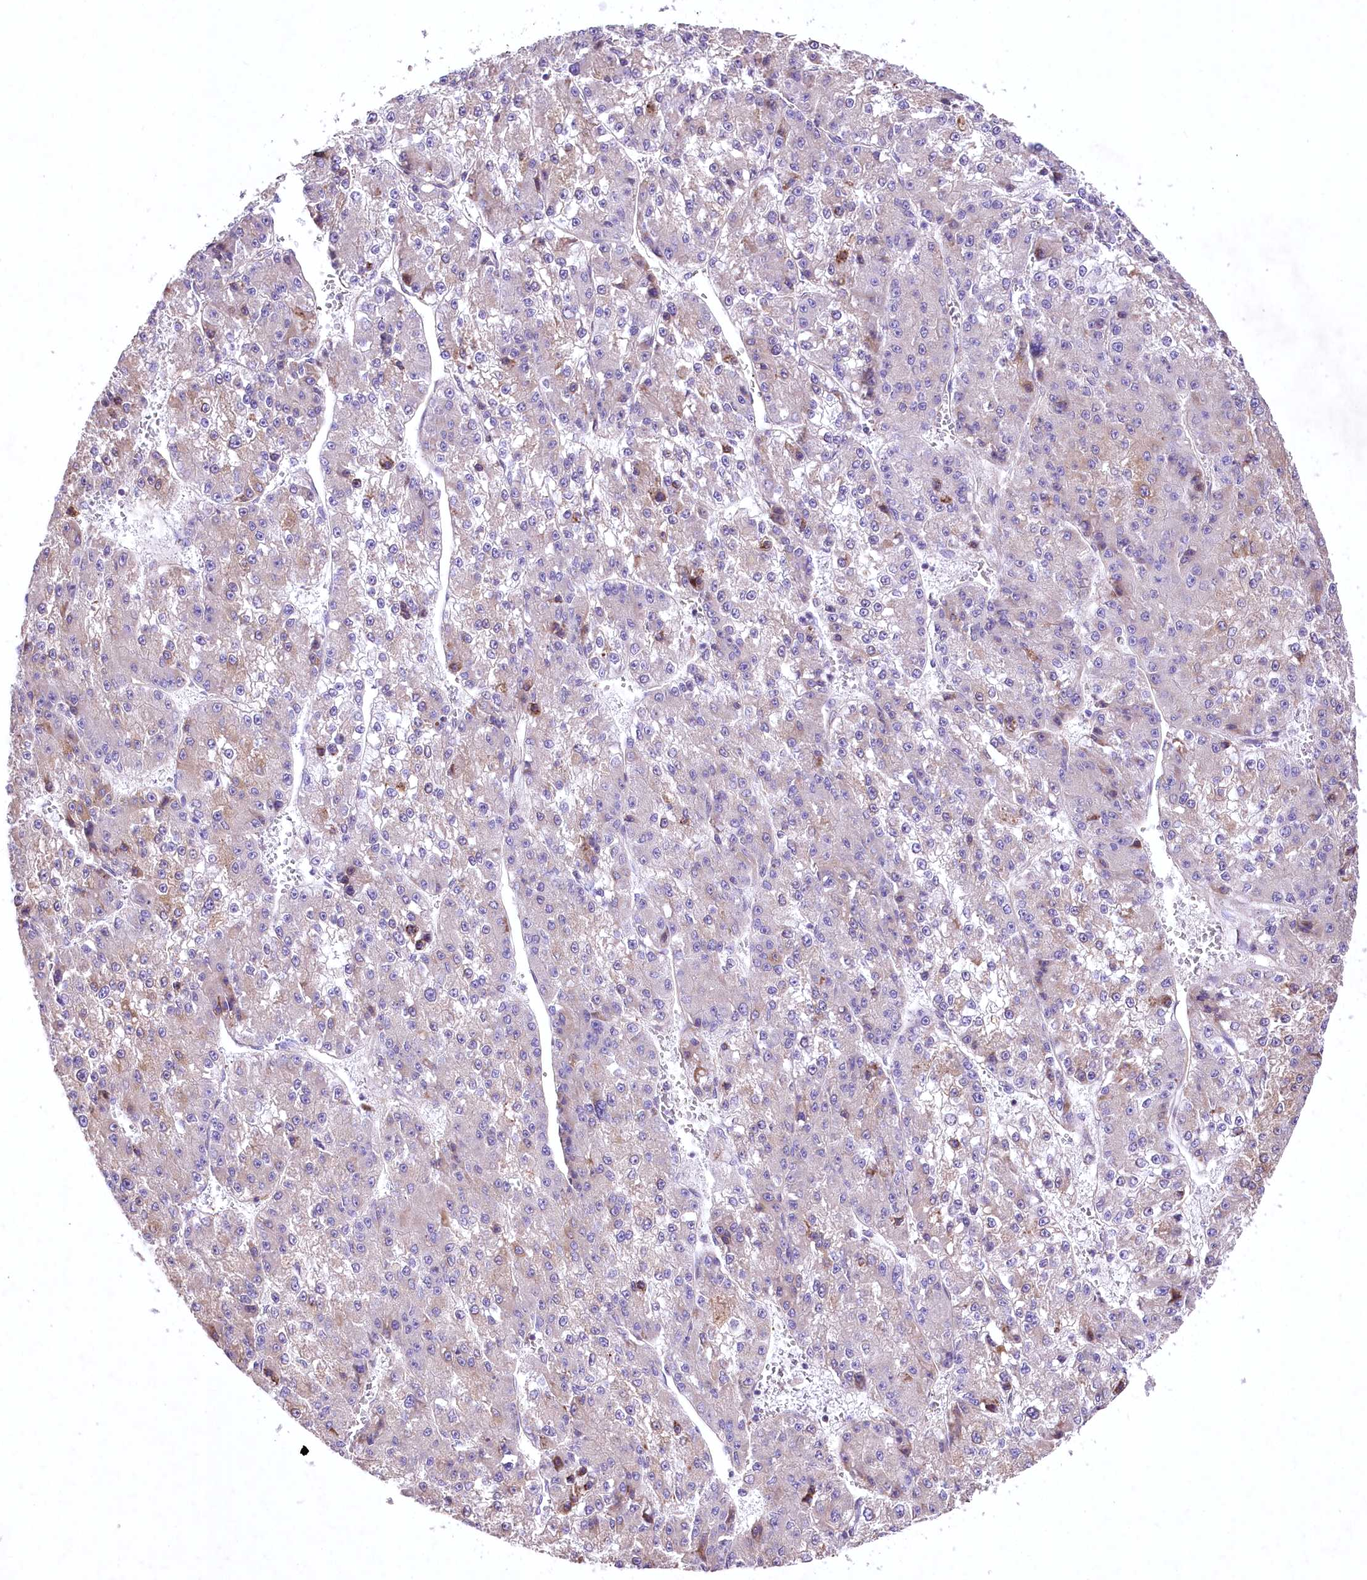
{"staining": {"intensity": "weak", "quantity": "<25%", "location": "cytoplasmic/membranous"}, "tissue": "liver cancer", "cell_type": "Tumor cells", "image_type": "cancer", "snomed": [{"axis": "morphology", "description": "Carcinoma, Hepatocellular, NOS"}, {"axis": "topography", "description": "Liver"}], "caption": "High magnification brightfield microscopy of liver cancer (hepatocellular carcinoma) stained with DAB (brown) and counterstained with hematoxylin (blue): tumor cells show no significant expression.", "gene": "RDH16", "patient": {"sex": "female", "age": 73}}